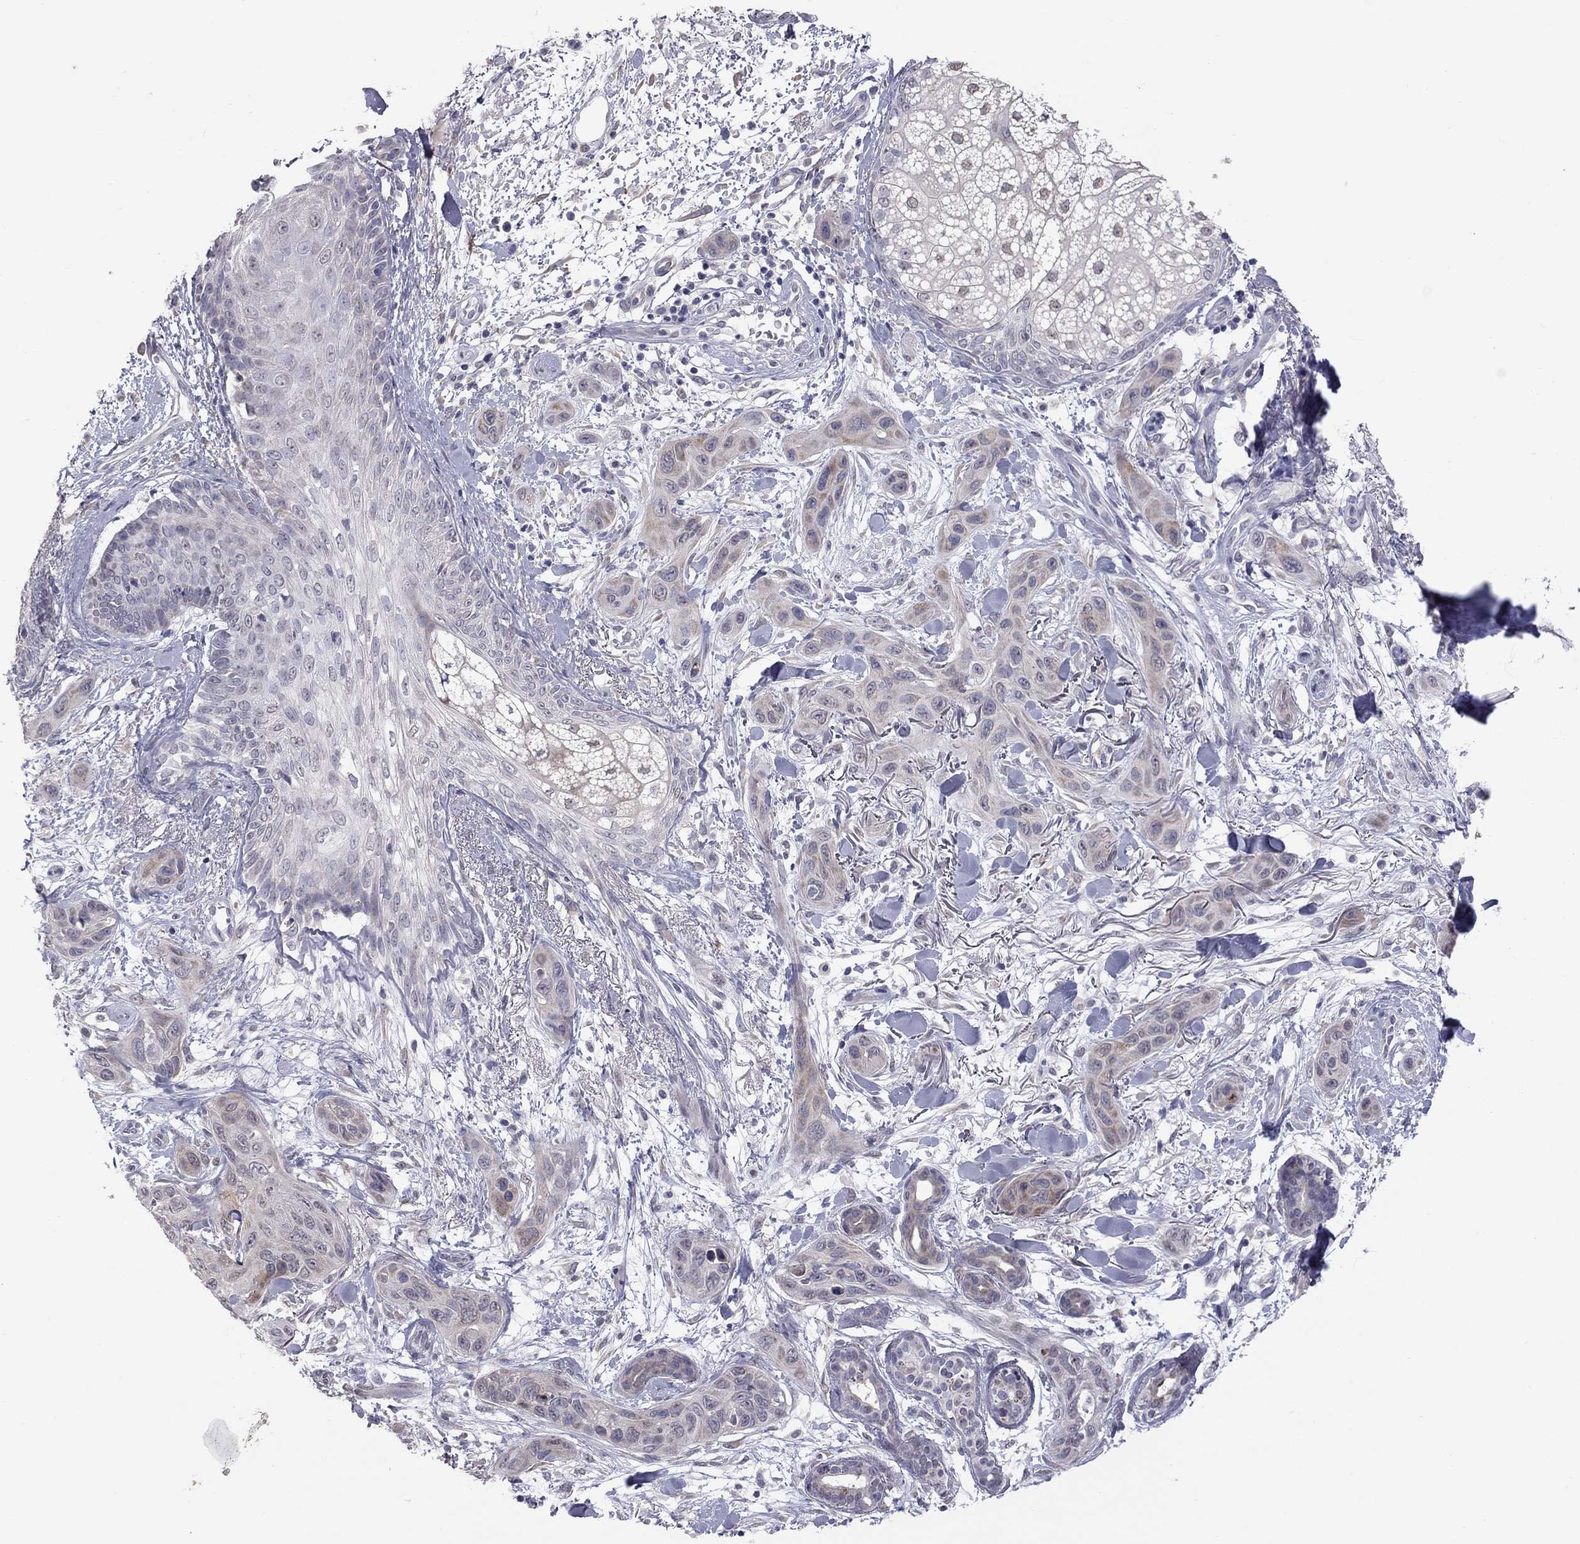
{"staining": {"intensity": "weak", "quantity": "<25%", "location": "cytoplasmic/membranous"}, "tissue": "skin cancer", "cell_type": "Tumor cells", "image_type": "cancer", "snomed": [{"axis": "morphology", "description": "Squamous cell carcinoma, NOS"}, {"axis": "topography", "description": "Skin"}], "caption": "The micrograph exhibits no significant staining in tumor cells of skin cancer.", "gene": "PRRT2", "patient": {"sex": "male", "age": 78}}